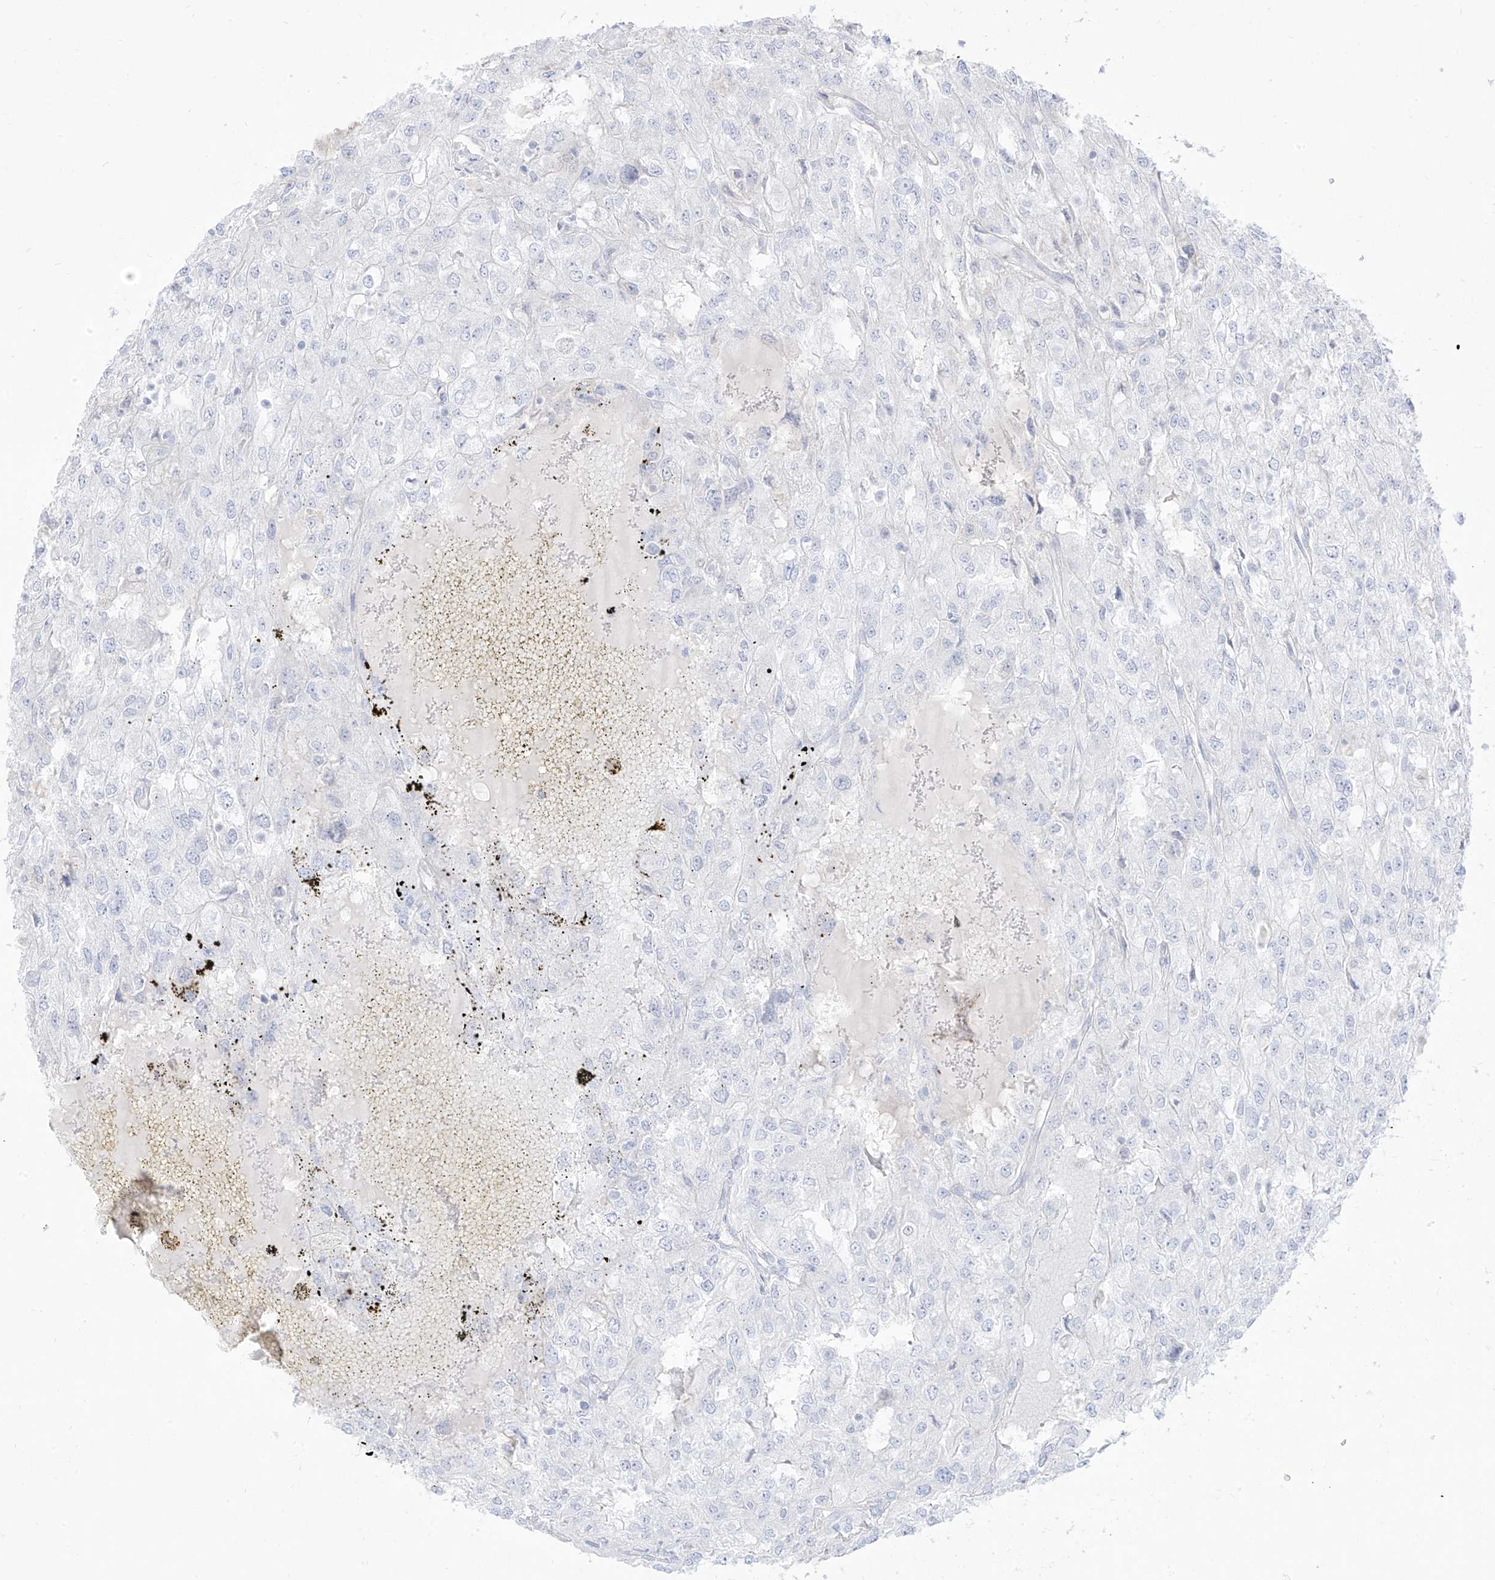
{"staining": {"intensity": "negative", "quantity": "none", "location": "none"}, "tissue": "renal cancer", "cell_type": "Tumor cells", "image_type": "cancer", "snomed": [{"axis": "morphology", "description": "Adenocarcinoma, NOS"}, {"axis": "topography", "description": "Kidney"}], "caption": "DAB immunohistochemical staining of renal cancer (adenocarcinoma) demonstrates no significant staining in tumor cells.", "gene": "TGM4", "patient": {"sex": "female", "age": 54}}